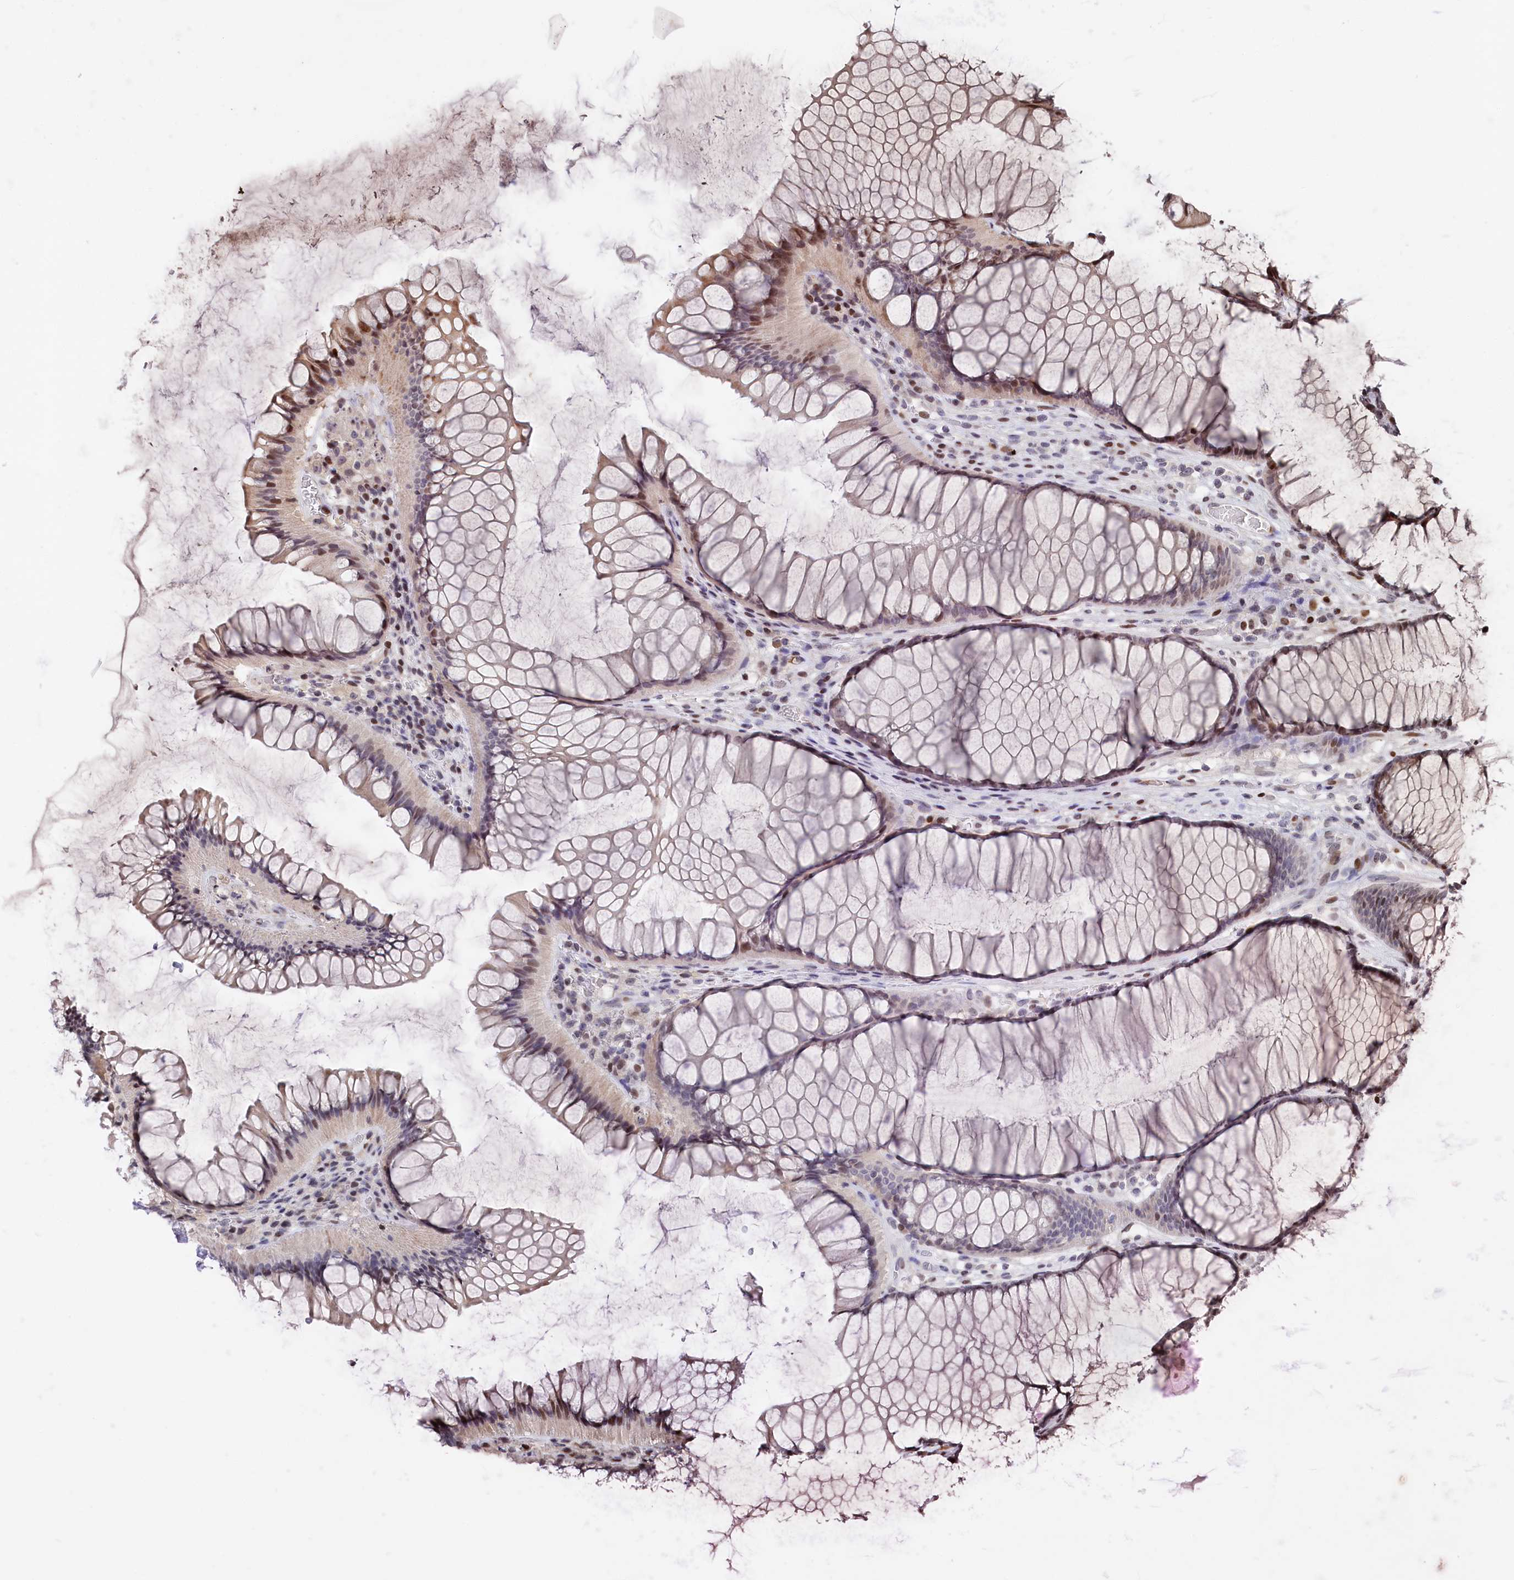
{"staining": {"intensity": "strong", "quantity": ">75%", "location": "nuclear"}, "tissue": "colon", "cell_type": "Endothelial cells", "image_type": "normal", "snomed": [{"axis": "morphology", "description": "Normal tissue, NOS"}, {"axis": "topography", "description": "Colon"}], "caption": "The photomicrograph exhibits a brown stain indicating the presence of a protein in the nuclear of endothelial cells in colon. The staining was performed using DAB to visualize the protein expression in brown, while the nuclei were stained in blue with hematoxylin (Magnification: 20x).", "gene": "MCF2L2", "patient": {"sex": "female", "age": 82}}